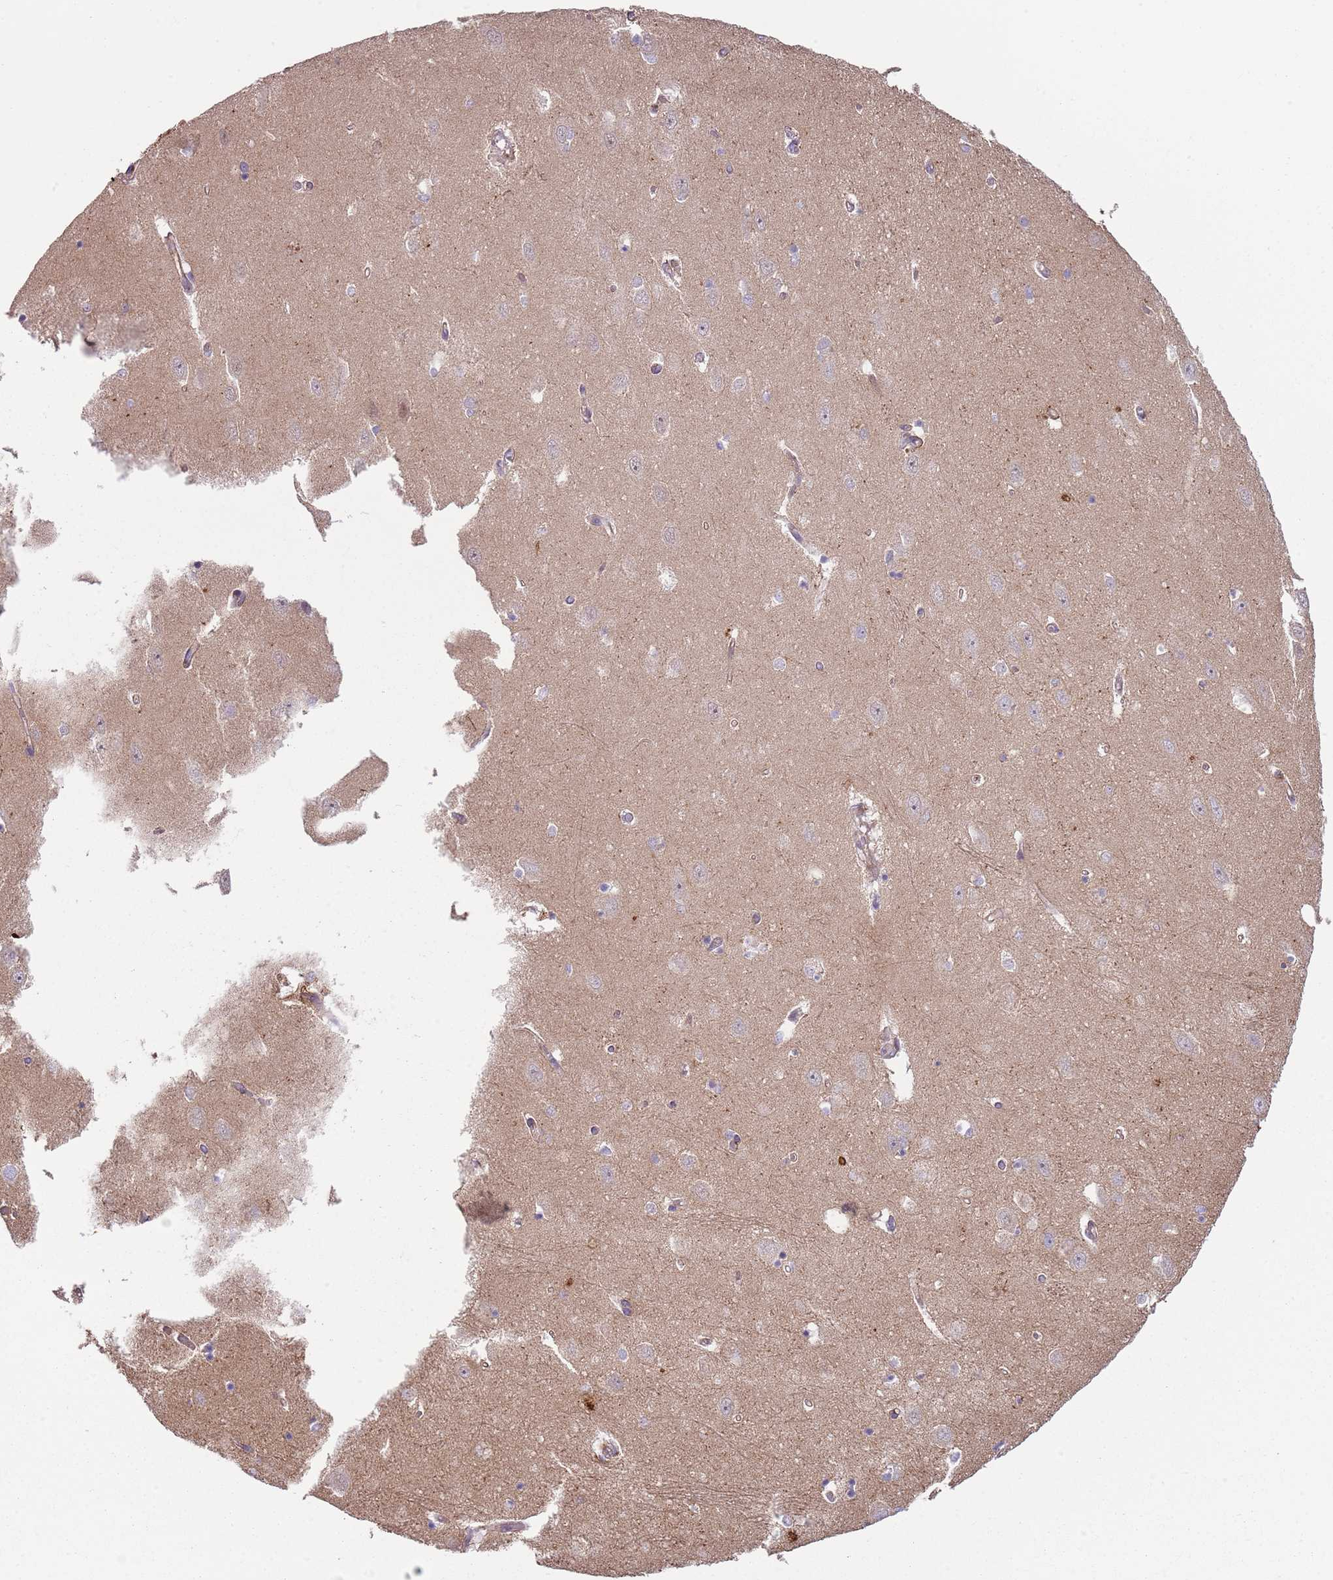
{"staining": {"intensity": "negative", "quantity": "none", "location": "none"}, "tissue": "hippocampus", "cell_type": "Glial cells", "image_type": "normal", "snomed": [{"axis": "morphology", "description": "Normal tissue, NOS"}, {"axis": "topography", "description": "Hippocampus"}], "caption": "The micrograph displays no significant positivity in glial cells of hippocampus. The staining is performed using DAB (3,3'-diaminobenzidine) brown chromogen with nuclei counter-stained in using hematoxylin.", "gene": "GNAI1", "patient": {"sex": "female", "age": 64}}